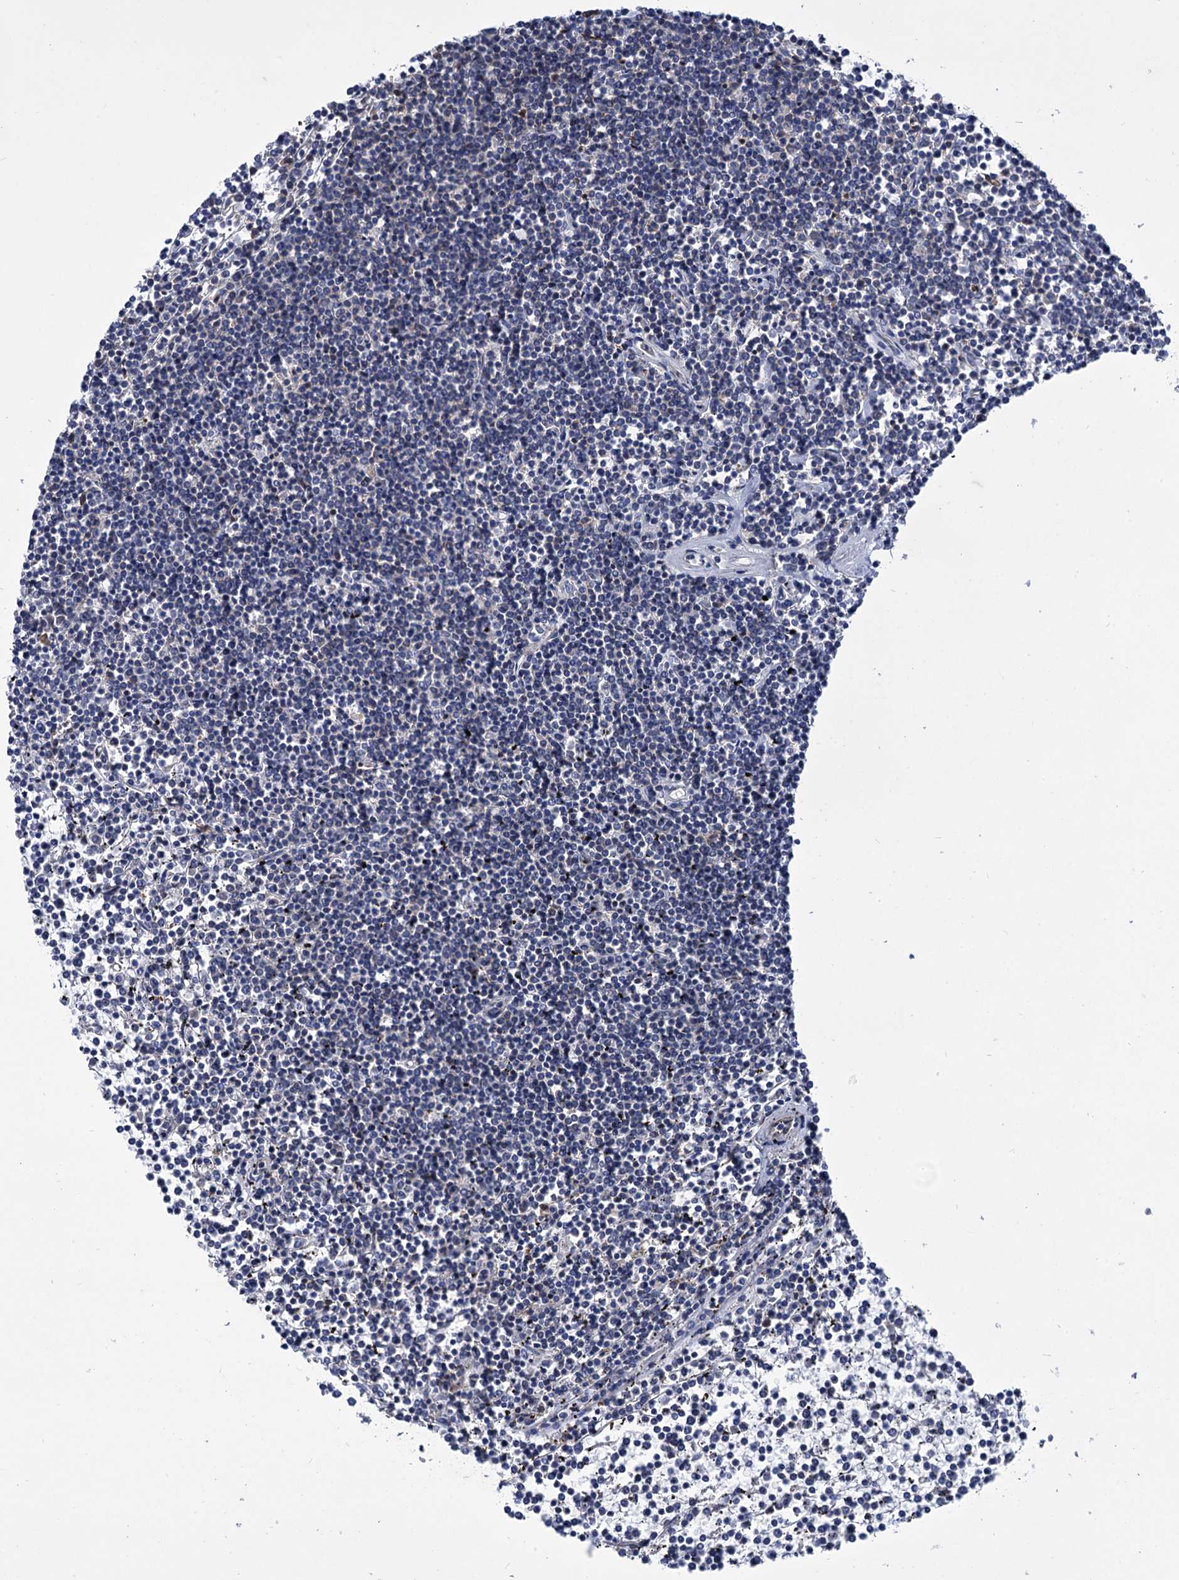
{"staining": {"intensity": "negative", "quantity": "none", "location": "none"}, "tissue": "lymphoma", "cell_type": "Tumor cells", "image_type": "cancer", "snomed": [{"axis": "morphology", "description": "Malignant lymphoma, non-Hodgkin's type, Low grade"}, {"axis": "topography", "description": "Spleen"}], "caption": "Protein analysis of malignant lymphoma, non-Hodgkin's type (low-grade) displays no significant expression in tumor cells. Nuclei are stained in blue.", "gene": "AXL", "patient": {"sex": "female", "age": 19}}